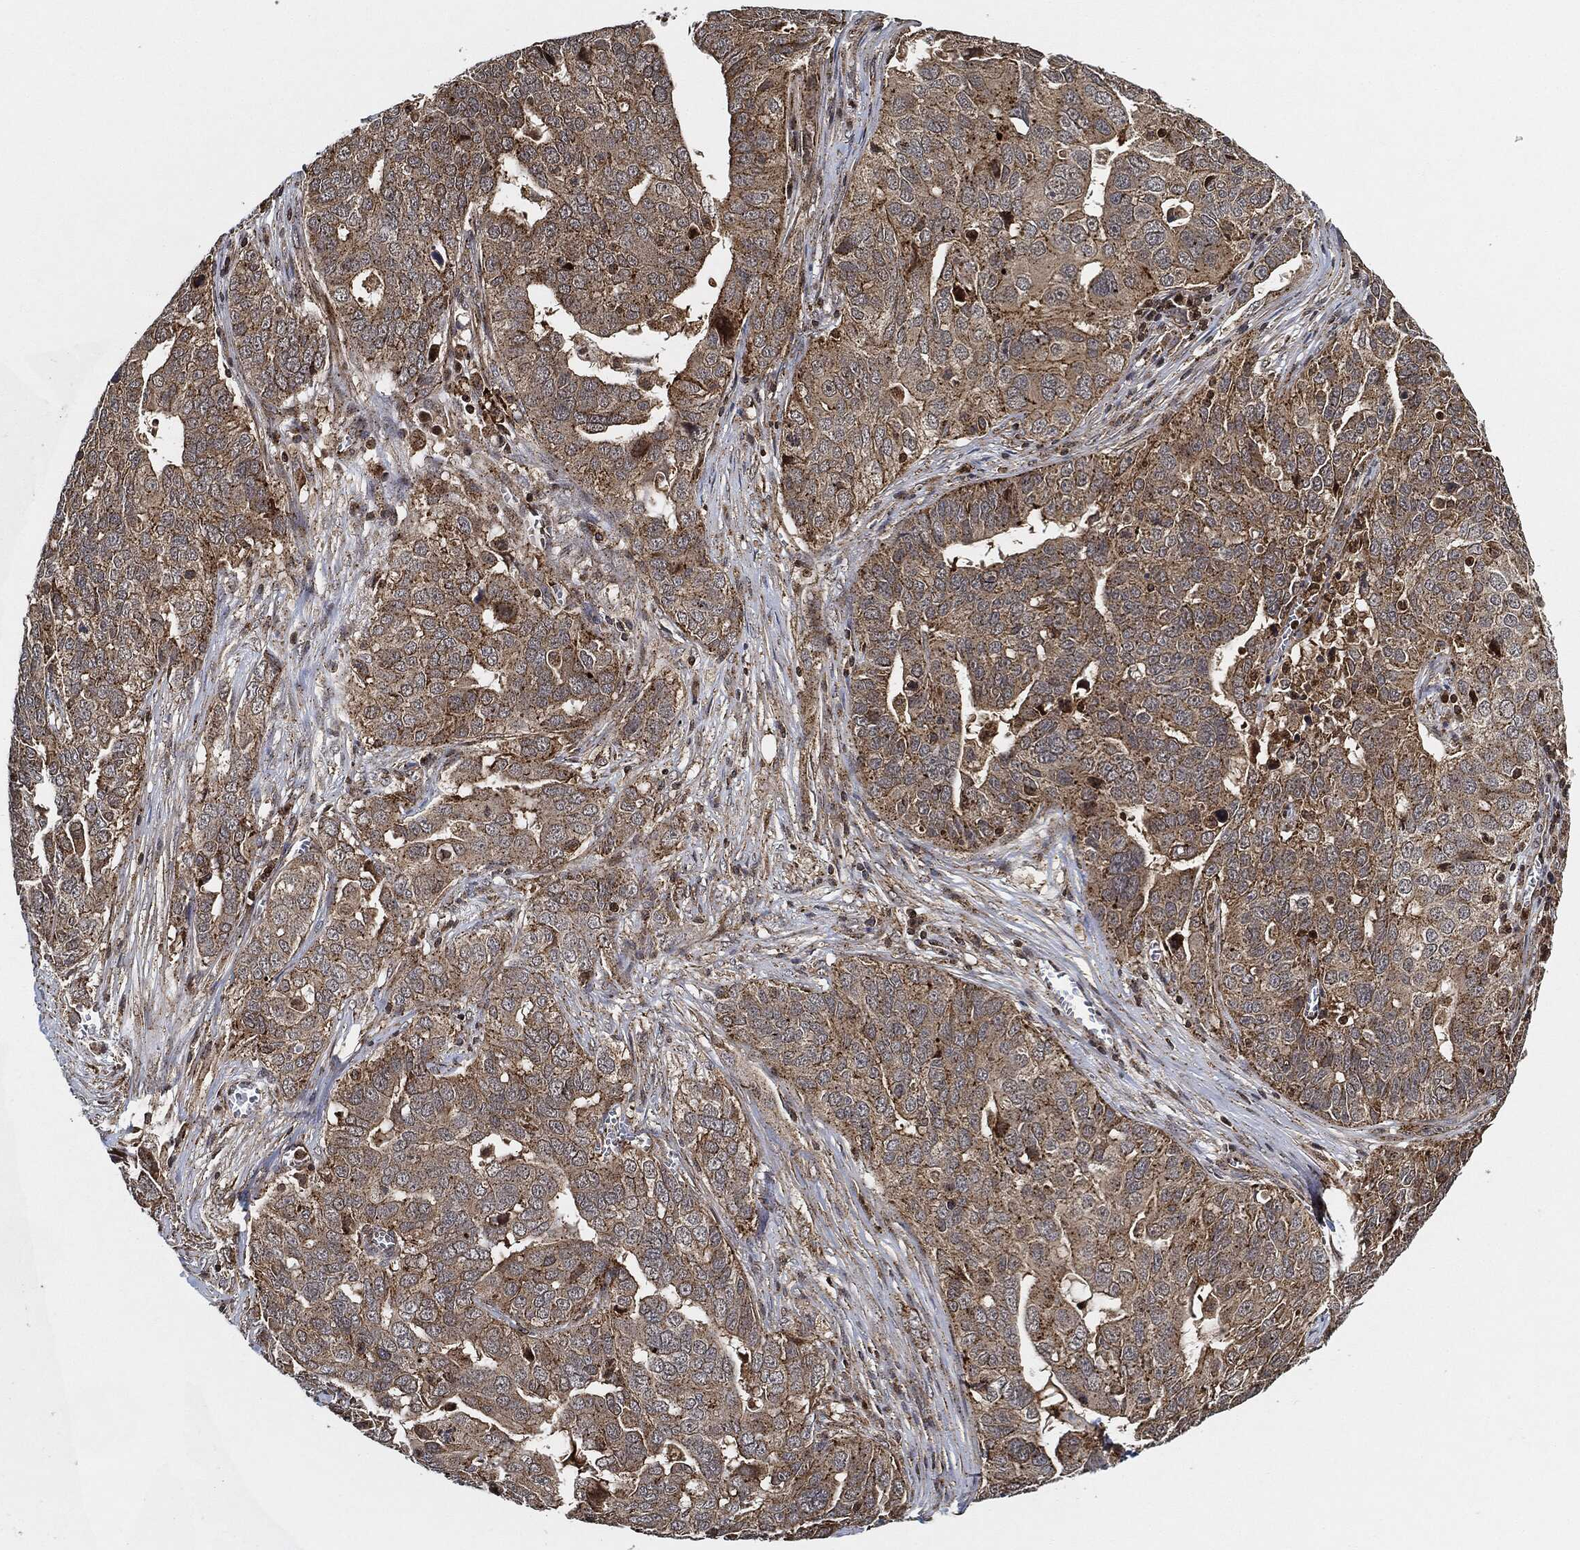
{"staining": {"intensity": "moderate", "quantity": "25%-75%", "location": "cytoplasmic/membranous"}, "tissue": "ovarian cancer", "cell_type": "Tumor cells", "image_type": "cancer", "snomed": [{"axis": "morphology", "description": "Carcinoma, endometroid"}, {"axis": "topography", "description": "Soft tissue"}, {"axis": "topography", "description": "Ovary"}], "caption": "A photomicrograph showing moderate cytoplasmic/membranous positivity in approximately 25%-75% of tumor cells in ovarian endometroid carcinoma, as visualized by brown immunohistochemical staining.", "gene": "MAP3K3", "patient": {"sex": "female", "age": 52}}